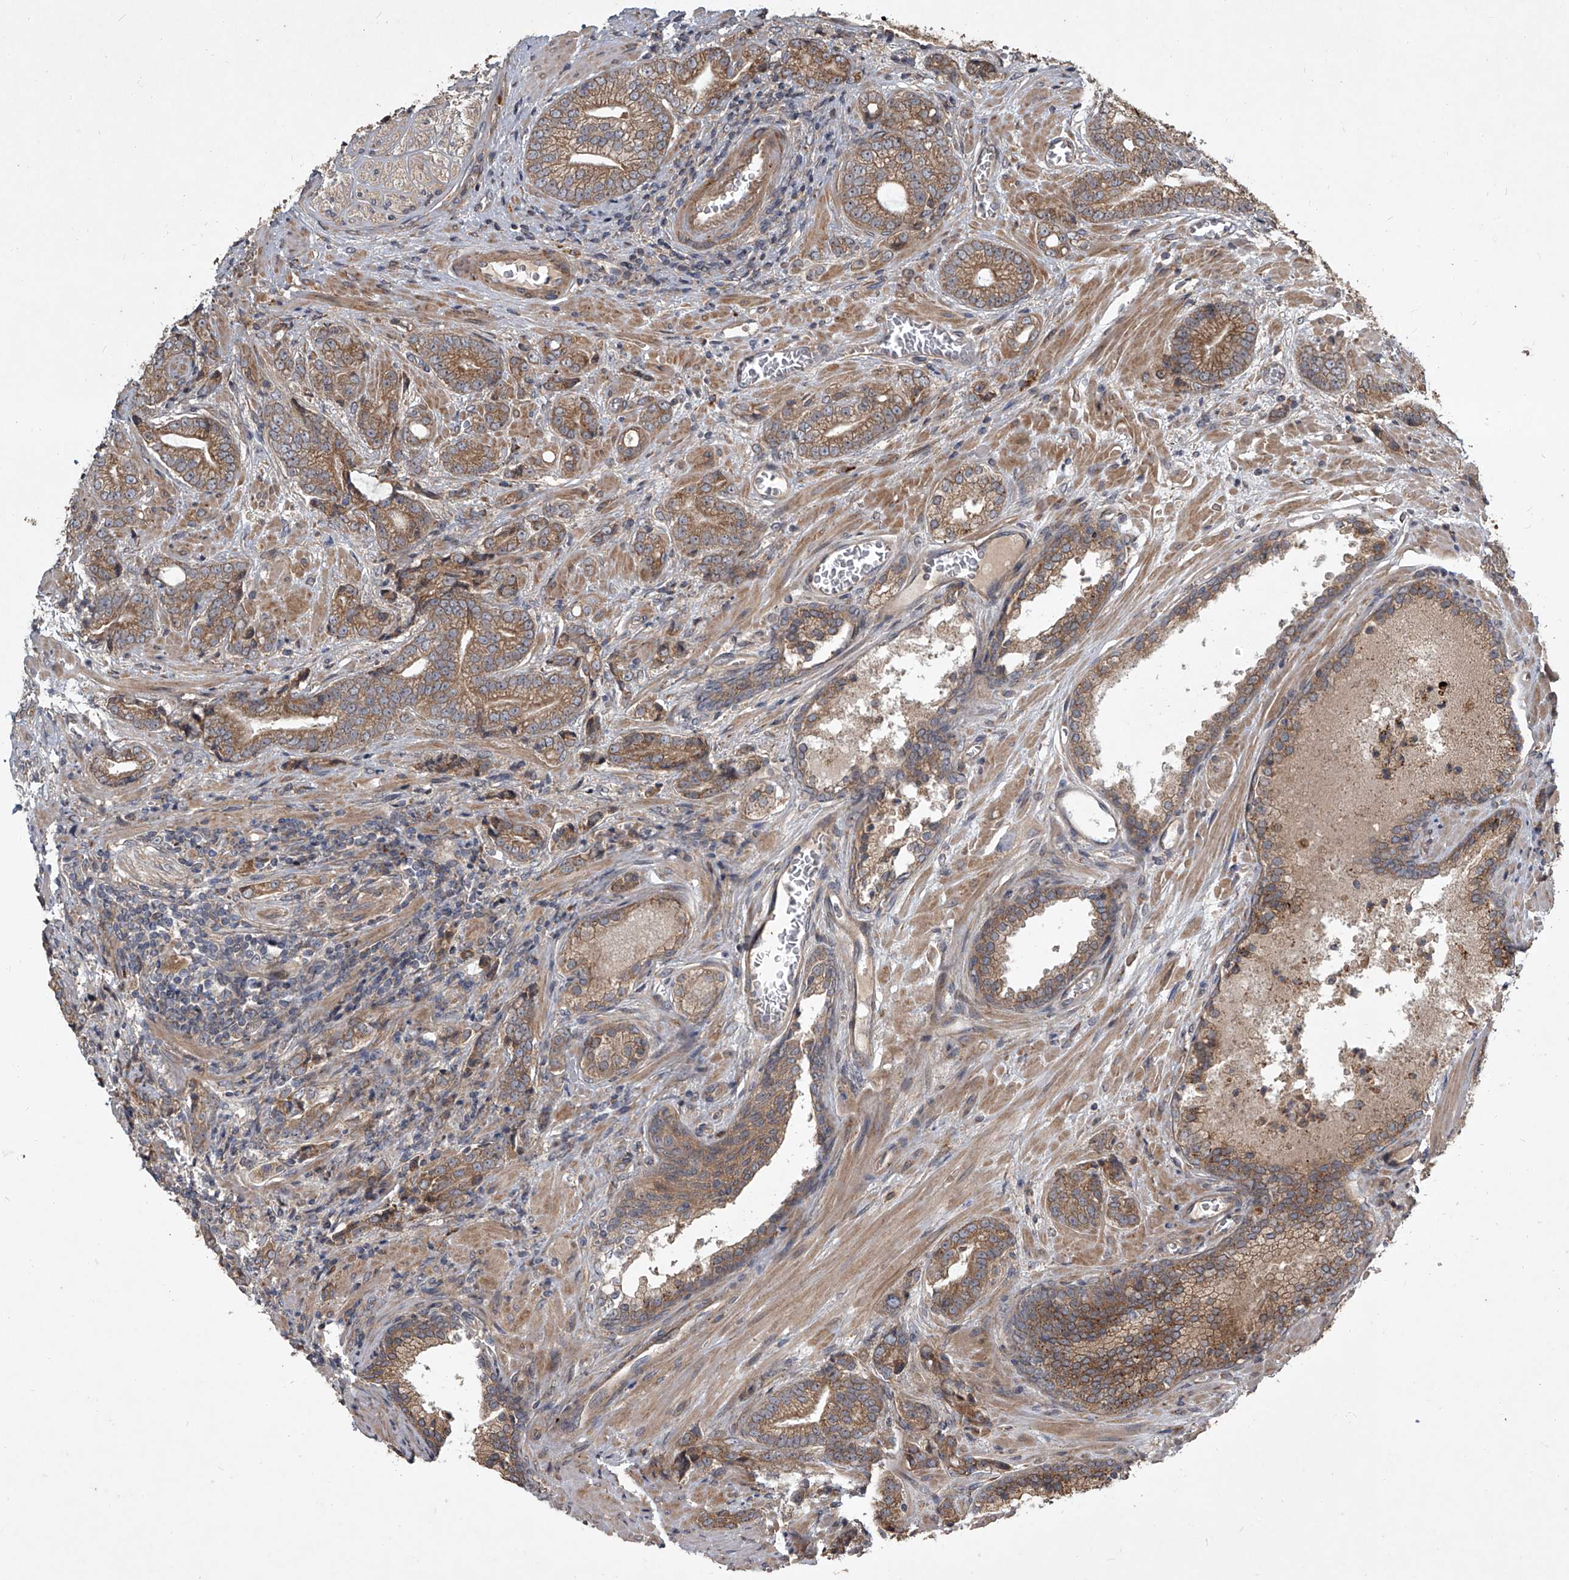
{"staining": {"intensity": "moderate", "quantity": ">75%", "location": "cytoplasmic/membranous"}, "tissue": "prostate cancer", "cell_type": "Tumor cells", "image_type": "cancer", "snomed": [{"axis": "morphology", "description": "Adenocarcinoma, High grade"}, {"axis": "topography", "description": "Prostate"}], "caption": "Brown immunohistochemical staining in human adenocarcinoma (high-grade) (prostate) displays moderate cytoplasmic/membranous positivity in about >75% of tumor cells. Nuclei are stained in blue.", "gene": "EVA1C", "patient": {"sex": "male", "age": 57}}